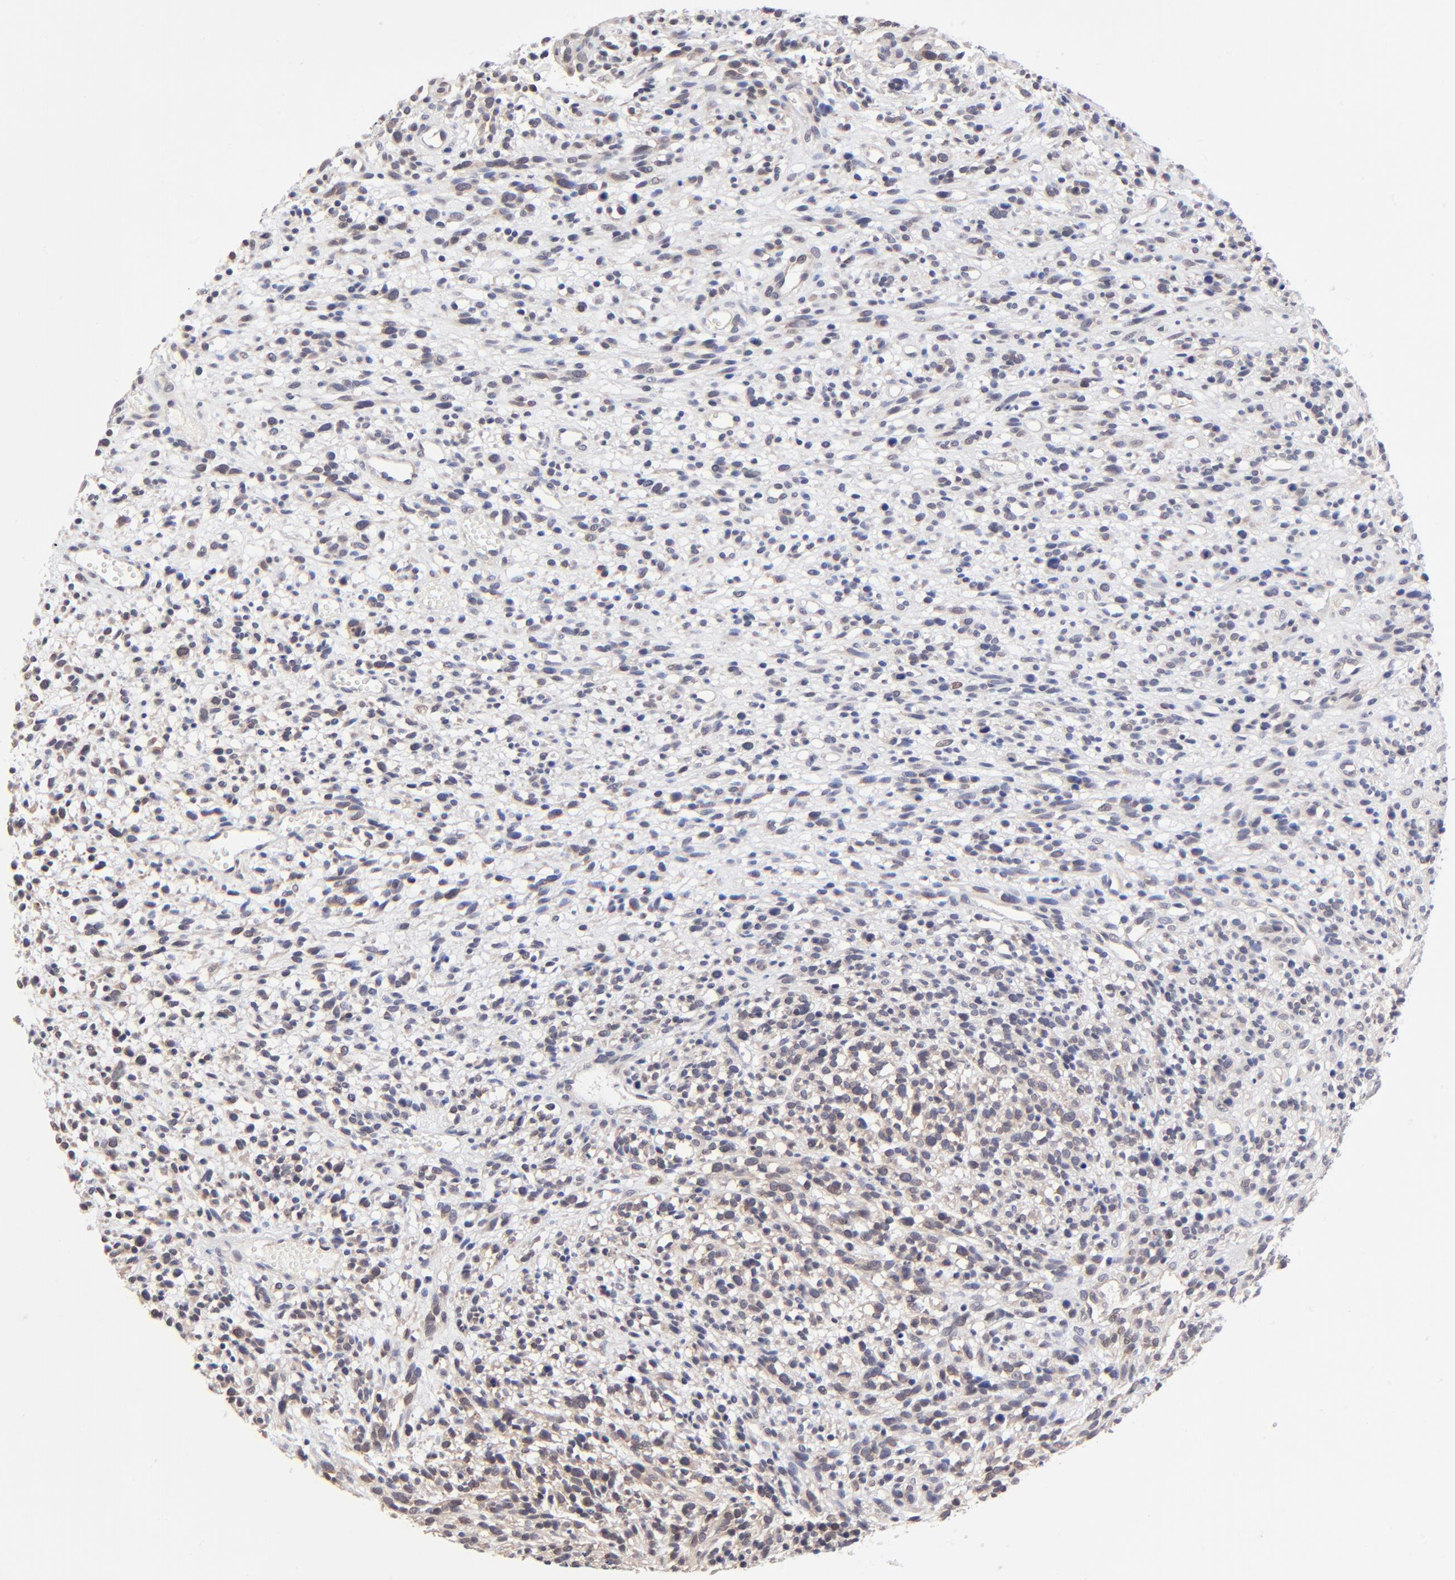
{"staining": {"intensity": "negative", "quantity": "none", "location": "none"}, "tissue": "glioma", "cell_type": "Tumor cells", "image_type": "cancer", "snomed": [{"axis": "morphology", "description": "Glioma, malignant, High grade"}, {"axis": "topography", "description": "Brain"}], "caption": "This is an immunohistochemistry image of glioma. There is no staining in tumor cells.", "gene": "FBXO8", "patient": {"sex": "male", "age": 66}}